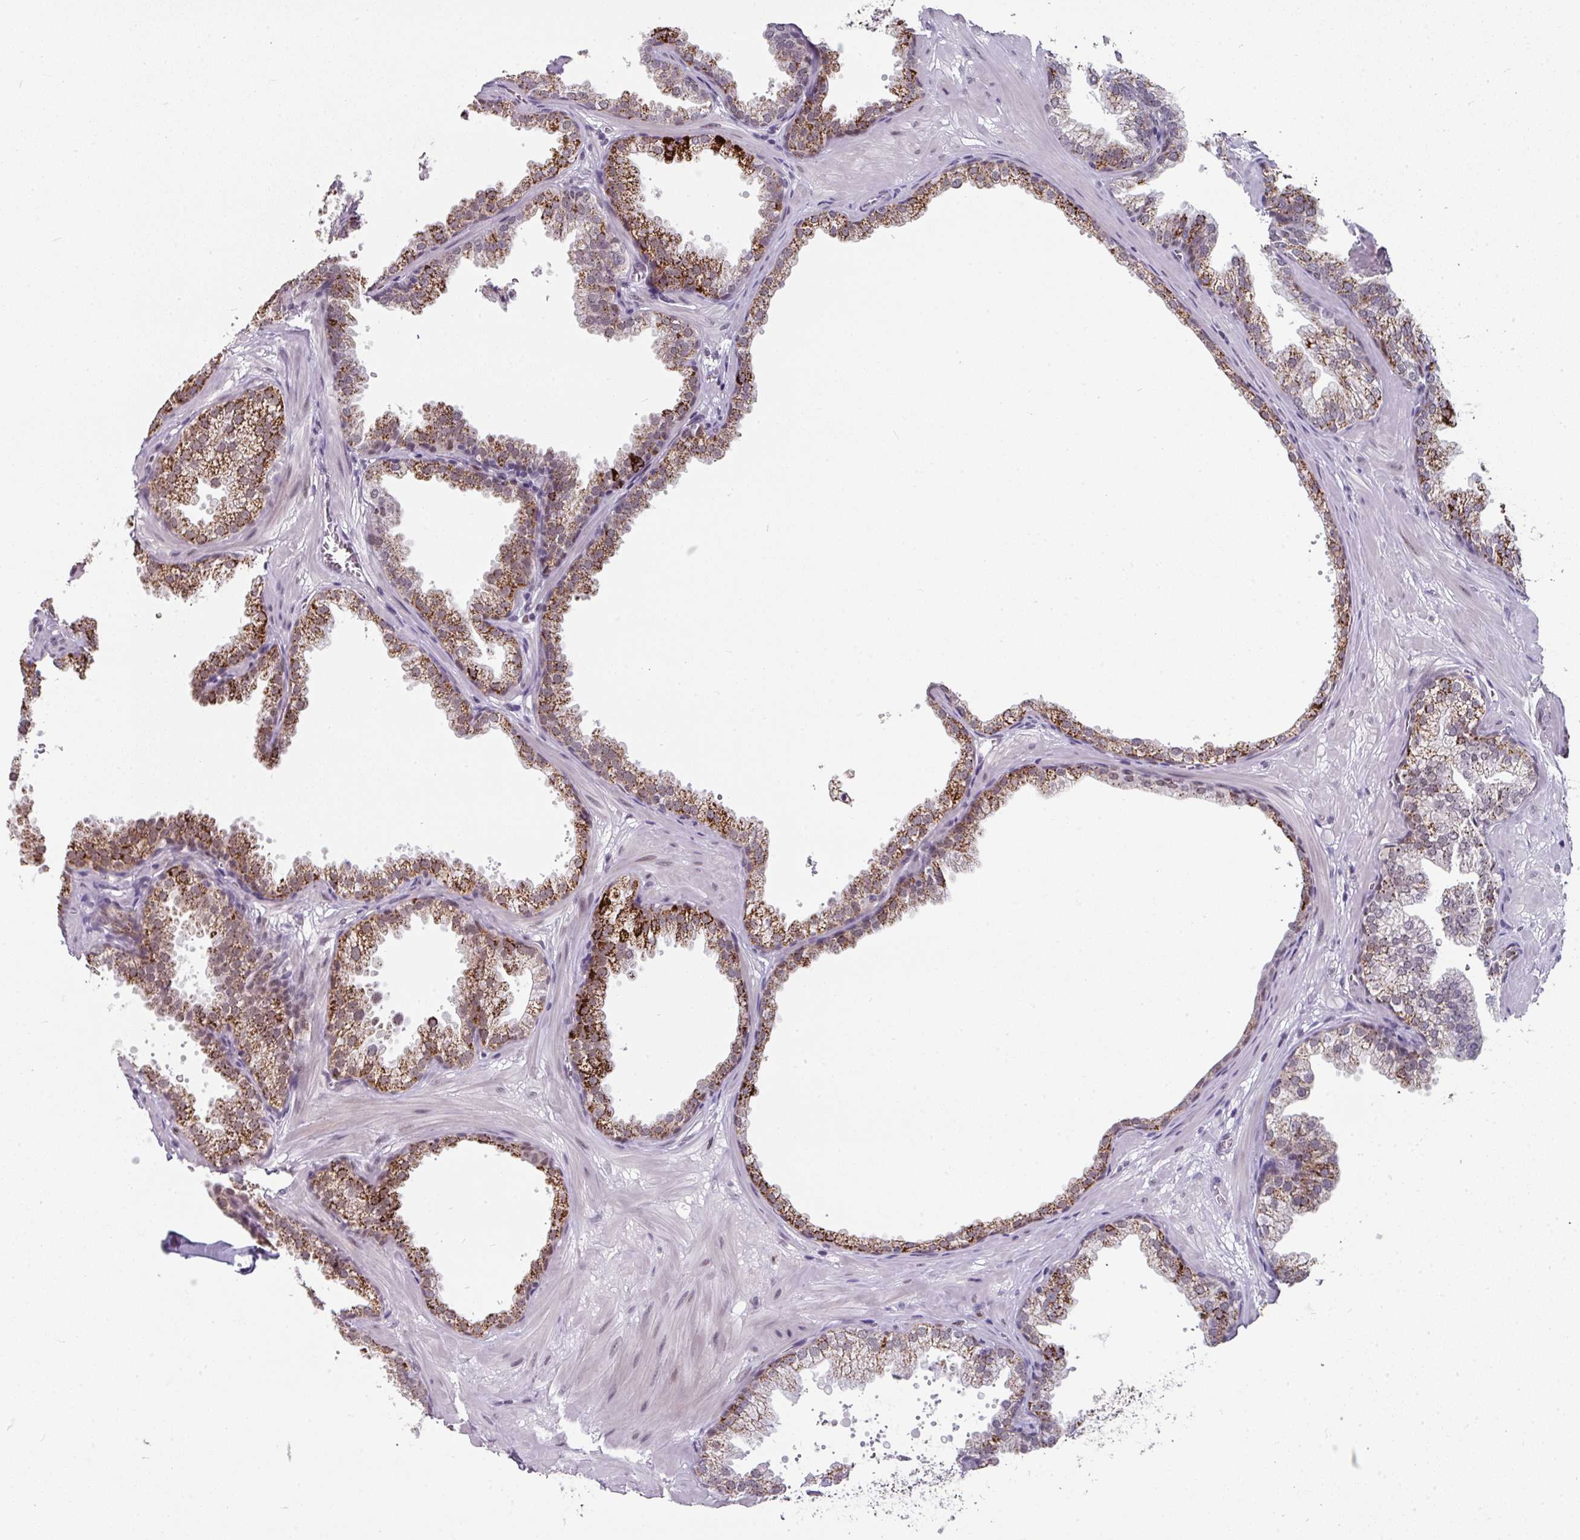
{"staining": {"intensity": "moderate", "quantity": "25%-75%", "location": "cytoplasmic/membranous,nuclear"}, "tissue": "prostate", "cell_type": "Glandular cells", "image_type": "normal", "snomed": [{"axis": "morphology", "description": "Normal tissue, NOS"}, {"axis": "topography", "description": "Prostate"}], "caption": "DAB (3,3'-diaminobenzidine) immunohistochemical staining of normal human prostate reveals moderate cytoplasmic/membranous,nuclear protein staining in about 25%-75% of glandular cells. The protein is stained brown, and the nuclei are stained in blue (DAB IHC with brightfield microscopy, high magnification).", "gene": "ENSG00000283782", "patient": {"sex": "male", "age": 37}}